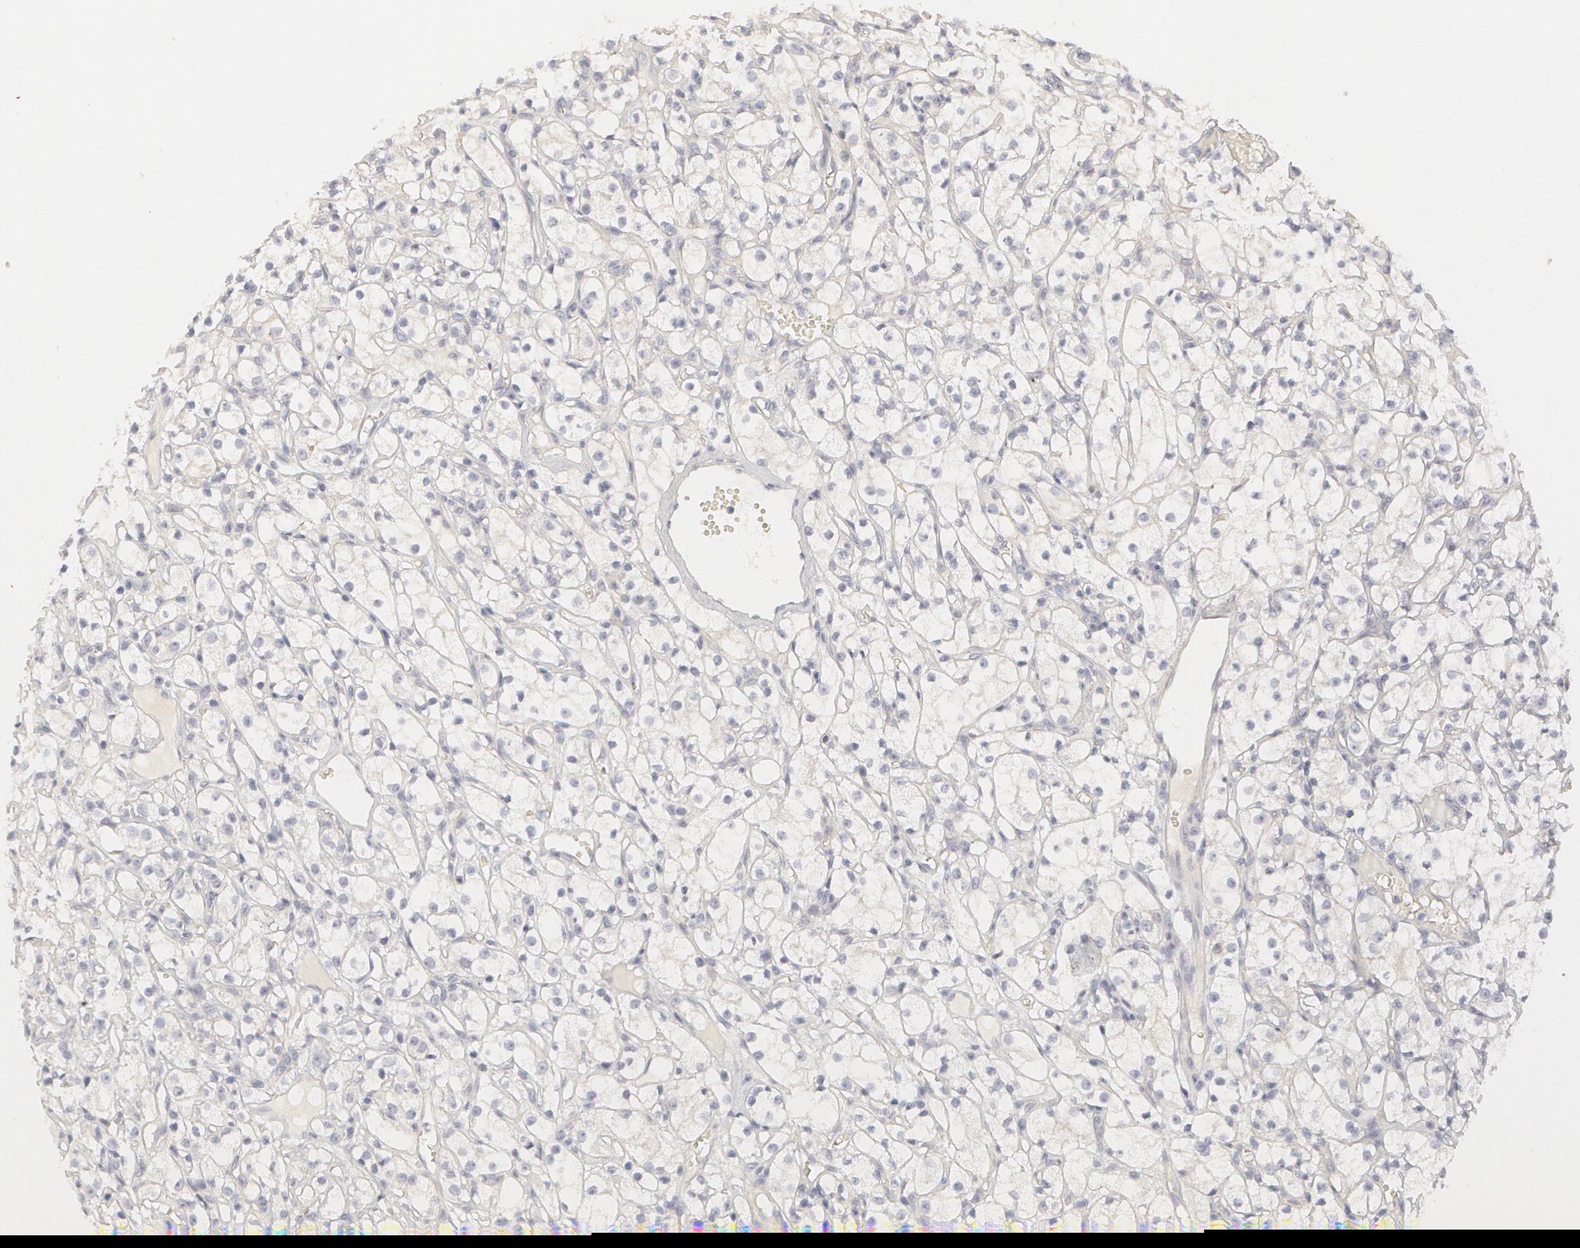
{"staining": {"intensity": "negative", "quantity": "none", "location": "none"}, "tissue": "renal cancer", "cell_type": "Tumor cells", "image_type": "cancer", "snomed": [{"axis": "morphology", "description": "Adenocarcinoma, NOS"}, {"axis": "topography", "description": "Kidney"}], "caption": "Protein analysis of adenocarcinoma (renal) reveals no significant staining in tumor cells.", "gene": "ABCB1", "patient": {"sex": "male", "age": 61}}